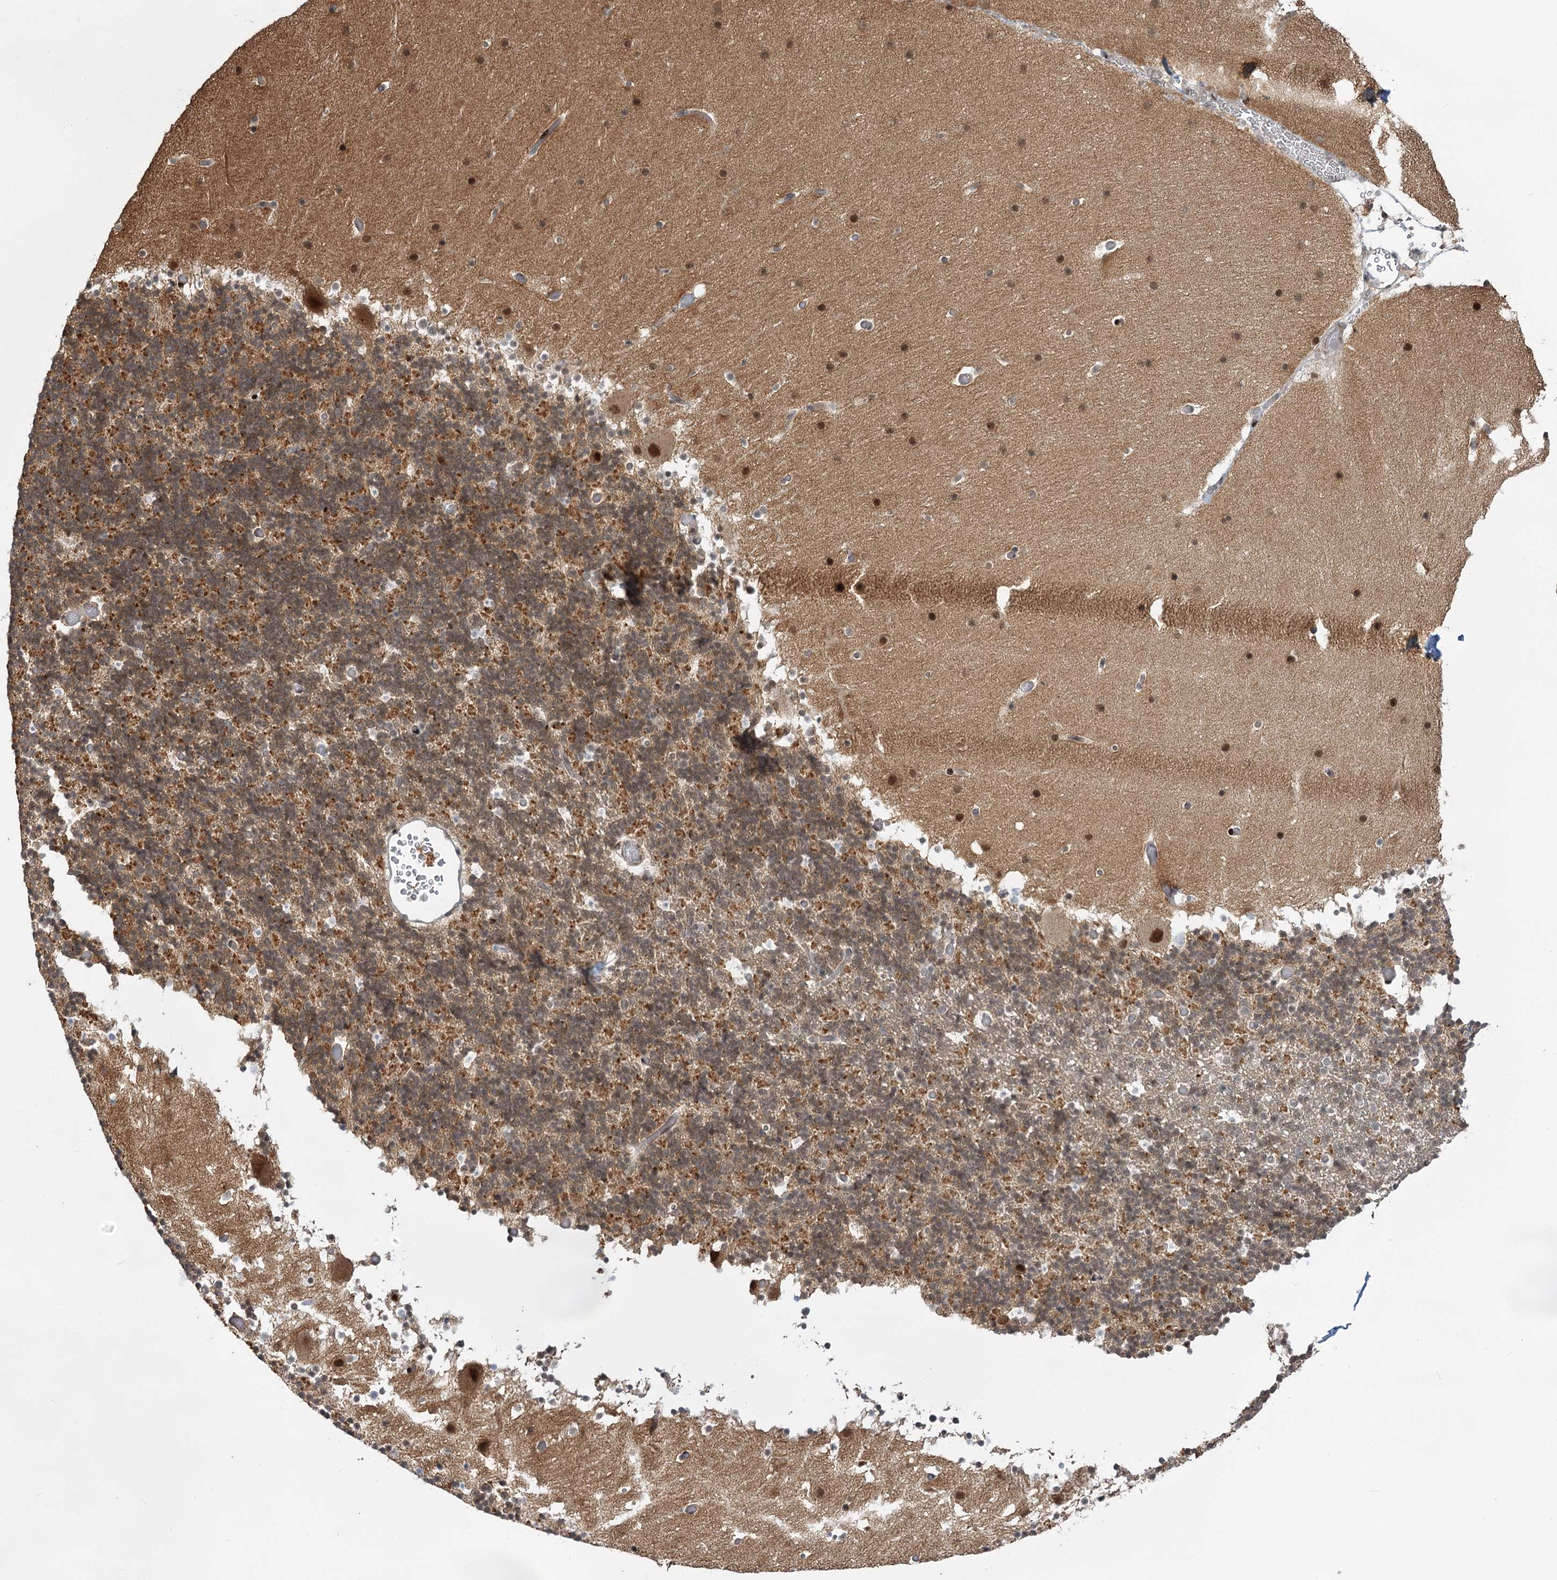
{"staining": {"intensity": "moderate", "quantity": "25%-75%", "location": "cytoplasmic/membranous"}, "tissue": "cerebellum", "cell_type": "Cells in granular layer", "image_type": "normal", "snomed": [{"axis": "morphology", "description": "Normal tissue, NOS"}, {"axis": "topography", "description": "Cerebellum"}], "caption": "DAB (3,3'-diaminobenzidine) immunohistochemical staining of benign cerebellum exhibits moderate cytoplasmic/membranous protein staining in approximately 25%-75% of cells in granular layer.", "gene": "HELQ", "patient": {"sex": "male", "age": 57}}